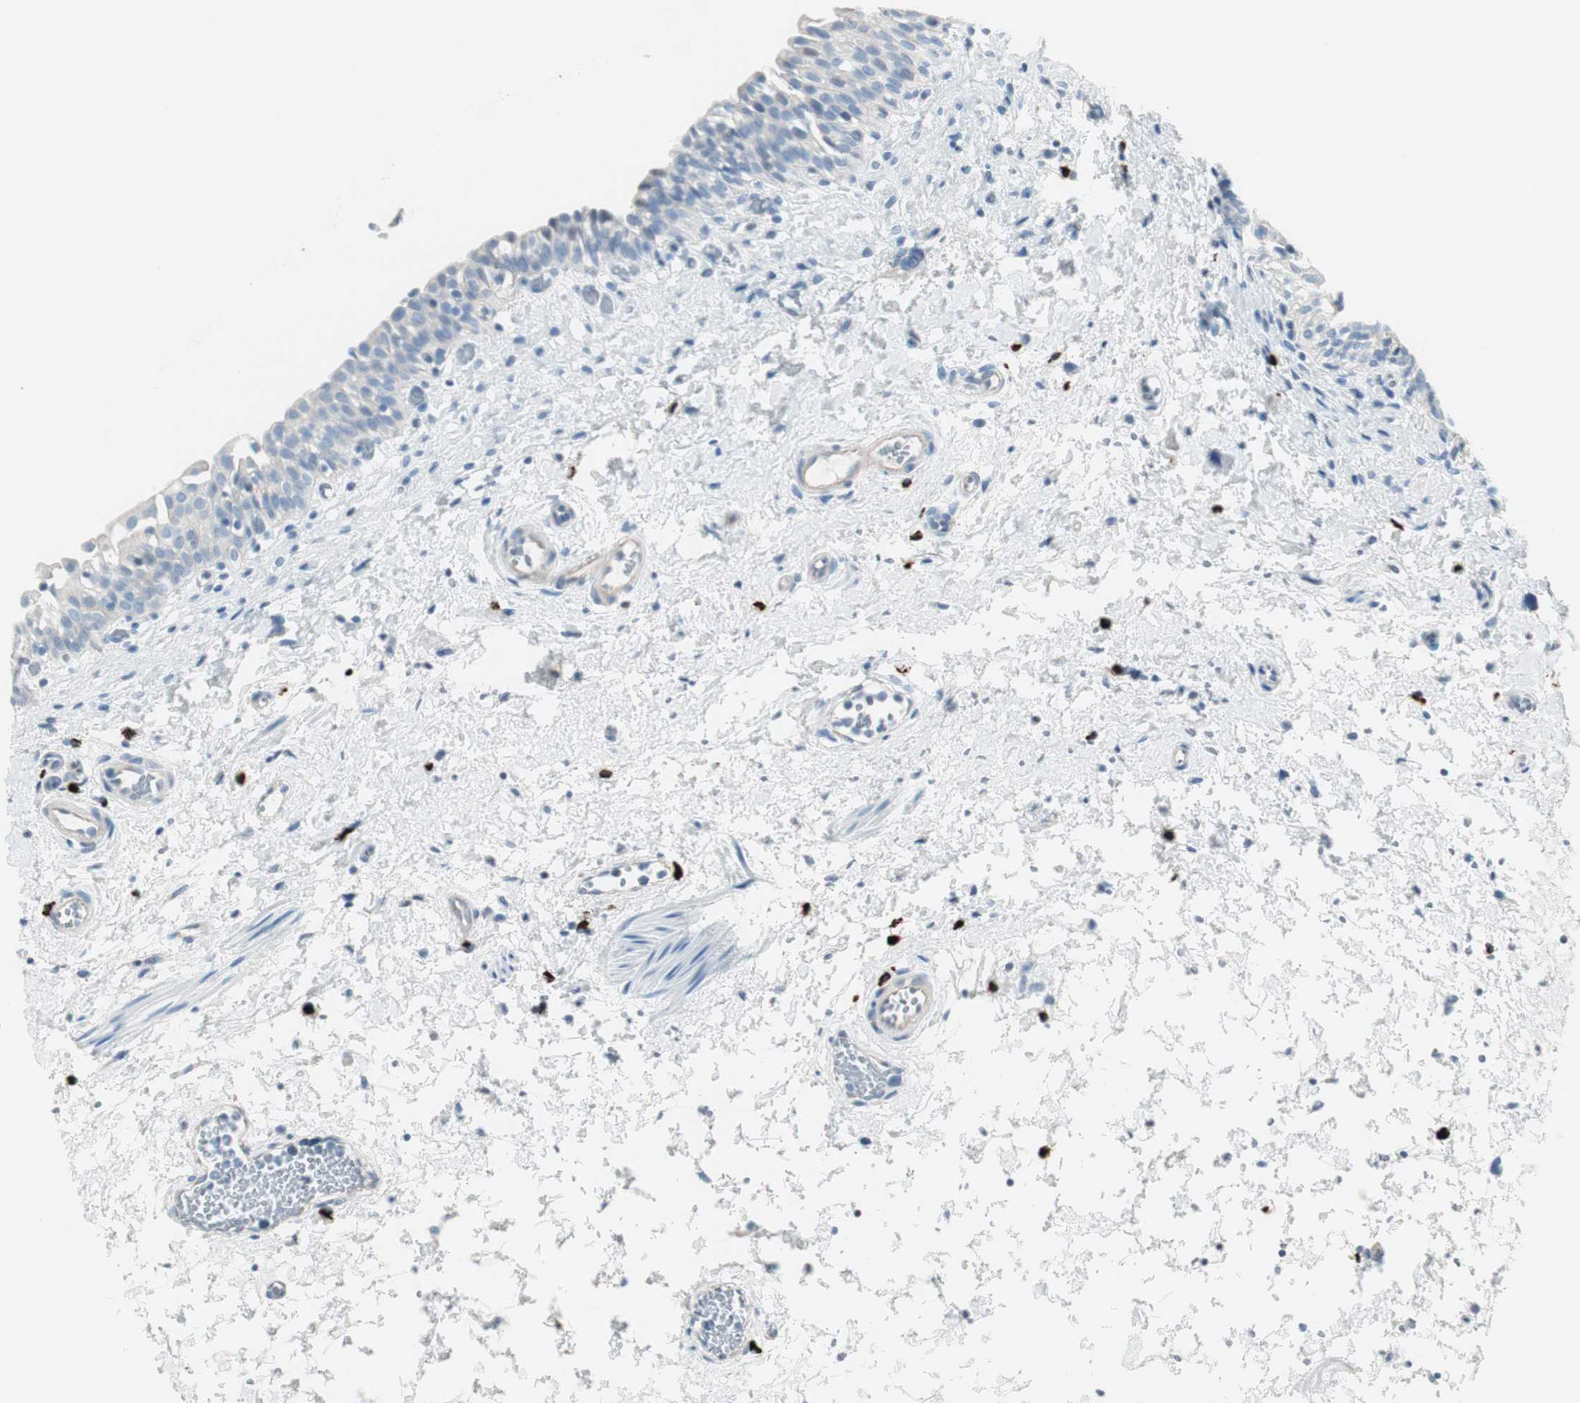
{"staining": {"intensity": "negative", "quantity": "none", "location": "none"}, "tissue": "urinary bladder", "cell_type": "Urothelial cells", "image_type": "normal", "snomed": [{"axis": "morphology", "description": "Normal tissue, NOS"}, {"axis": "topography", "description": "Urinary bladder"}], "caption": "Immunohistochemical staining of normal human urinary bladder reveals no significant staining in urothelial cells. (Stains: DAB (3,3'-diaminobenzidine) immunohistochemistry (IHC) with hematoxylin counter stain, Microscopy: brightfield microscopy at high magnification).", "gene": "DLG4", "patient": {"sex": "male", "age": 55}}